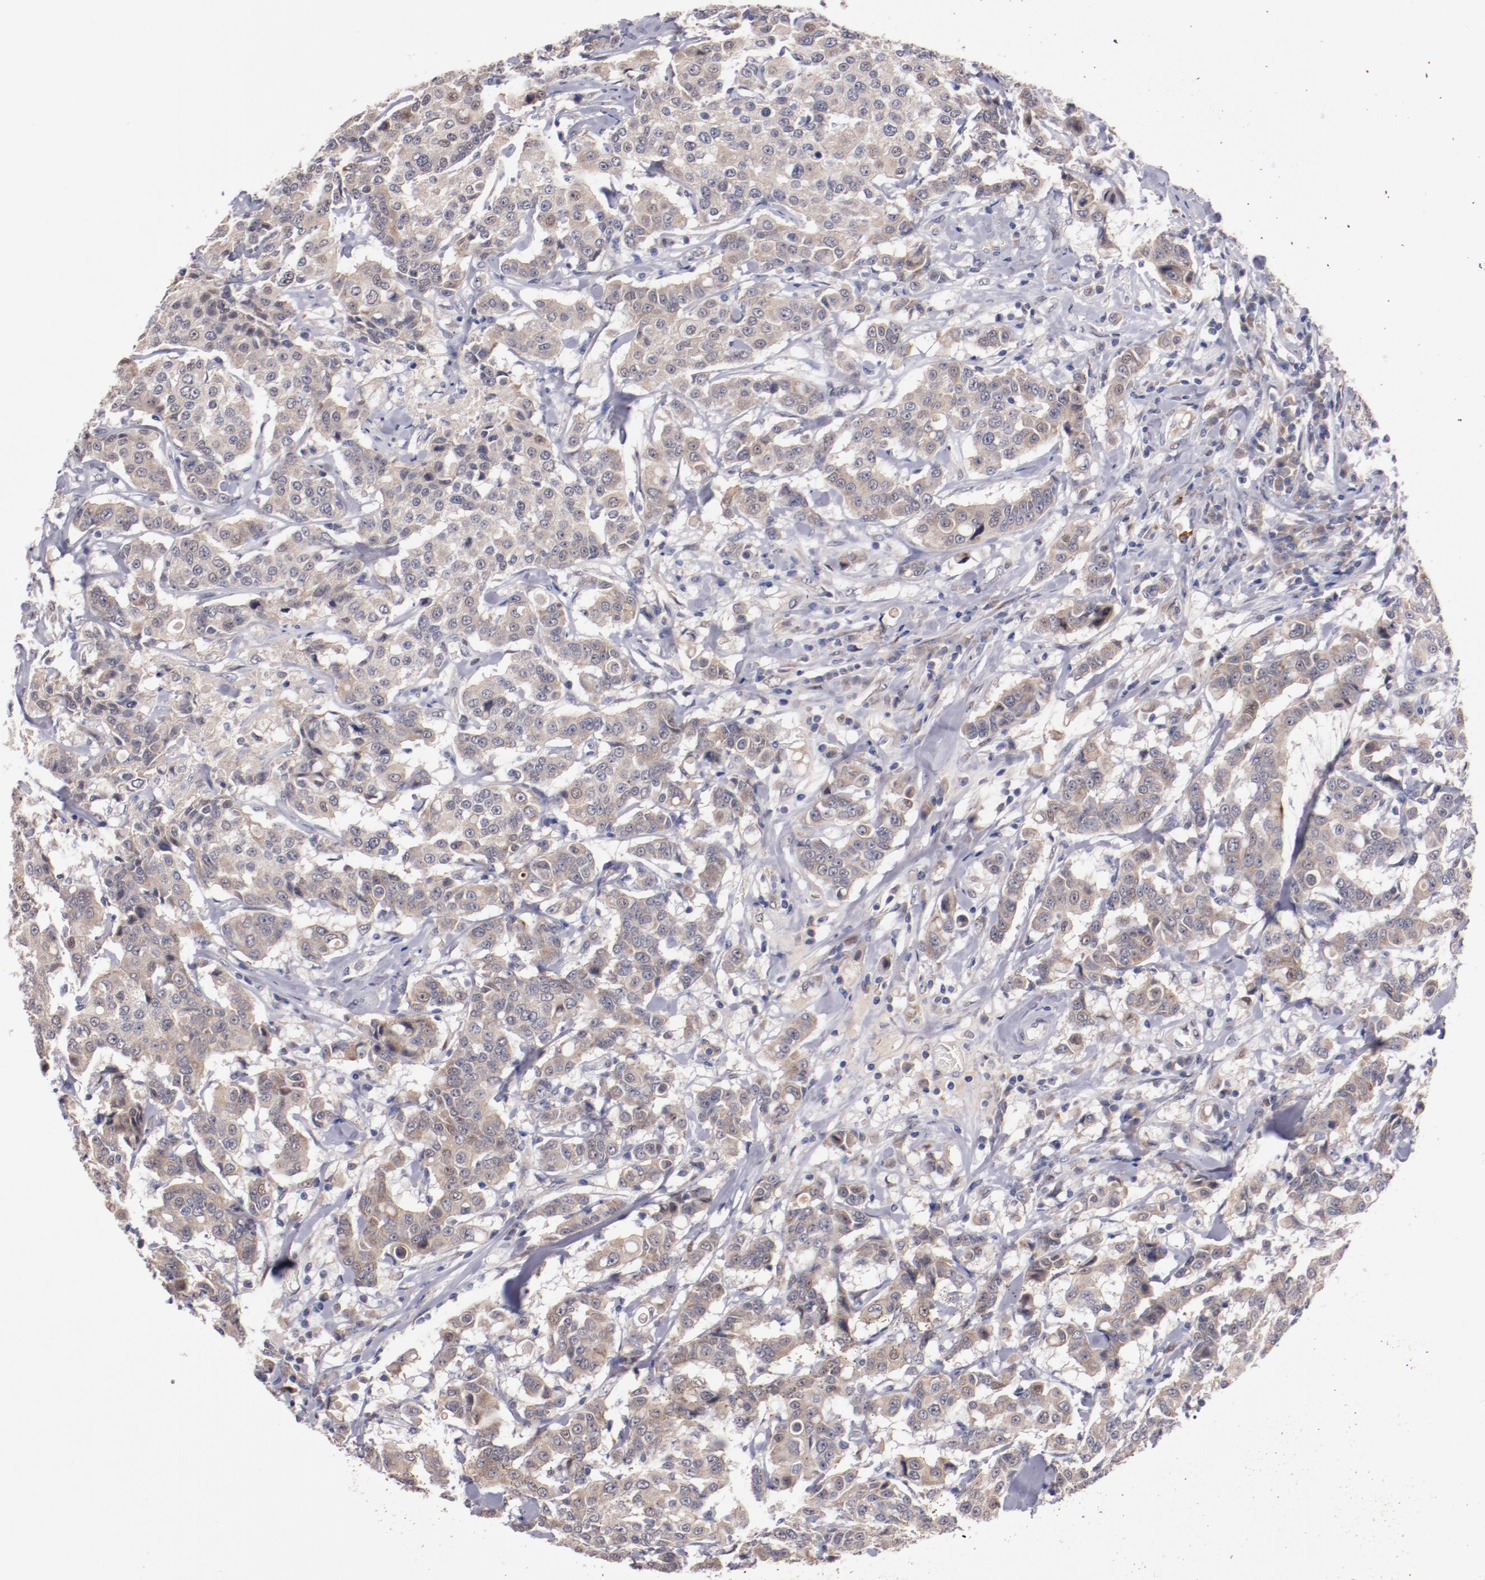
{"staining": {"intensity": "weak", "quantity": ">75%", "location": "cytoplasmic/membranous"}, "tissue": "breast cancer", "cell_type": "Tumor cells", "image_type": "cancer", "snomed": [{"axis": "morphology", "description": "Duct carcinoma"}, {"axis": "topography", "description": "Breast"}], "caption": "Immunohistochemical staining of human breast intraductal carcinoma exhibits weak cytoplasmic/membranous protein staining in about >75% of tumor cells.", "gene": "FAM81A", "patient": {"sex": "female", "age": 27}}